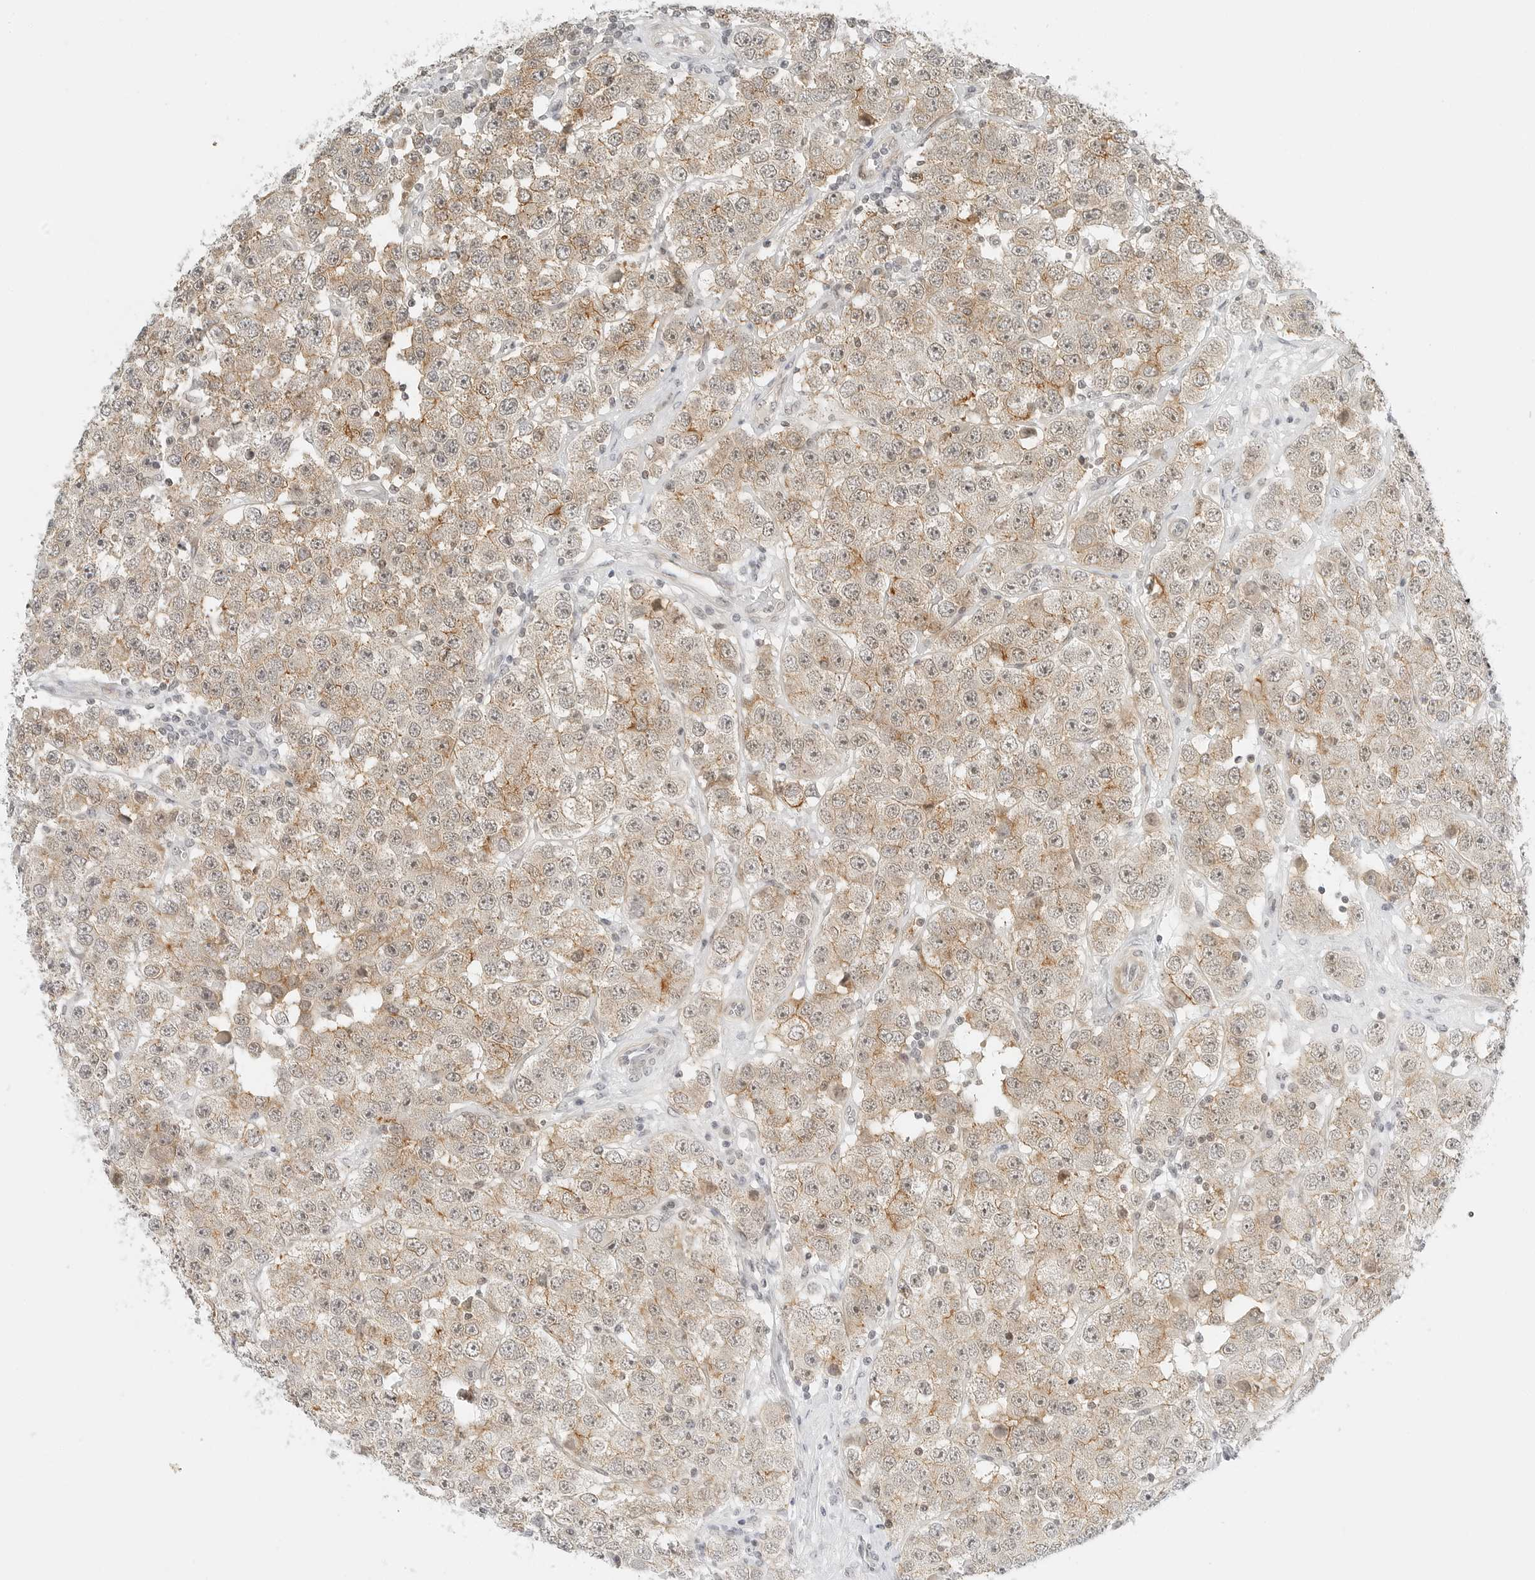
{"staining": {"intensity": "moderate", "quantity": "25%-75%", "location": "cytoplasmic/membranous,nuclear"}, "tissue": "testis cancer", "cell_type": "Tumor cells", "image_type": "cancer", "snomed": [{"axis": "morphology", "description": "Seminoma, NOS"}, {"axis": "topography", "description": "Testis"}], "caption": "Seminoma (testis) was stained to show a protein in brown. There is medium levels of moderate cytoplasmic/membranous and nuclear staining in approximately 25%-75% of tumor cells.", "gene": "NEO1", "patient": {"sex": "male", "age": 28}}